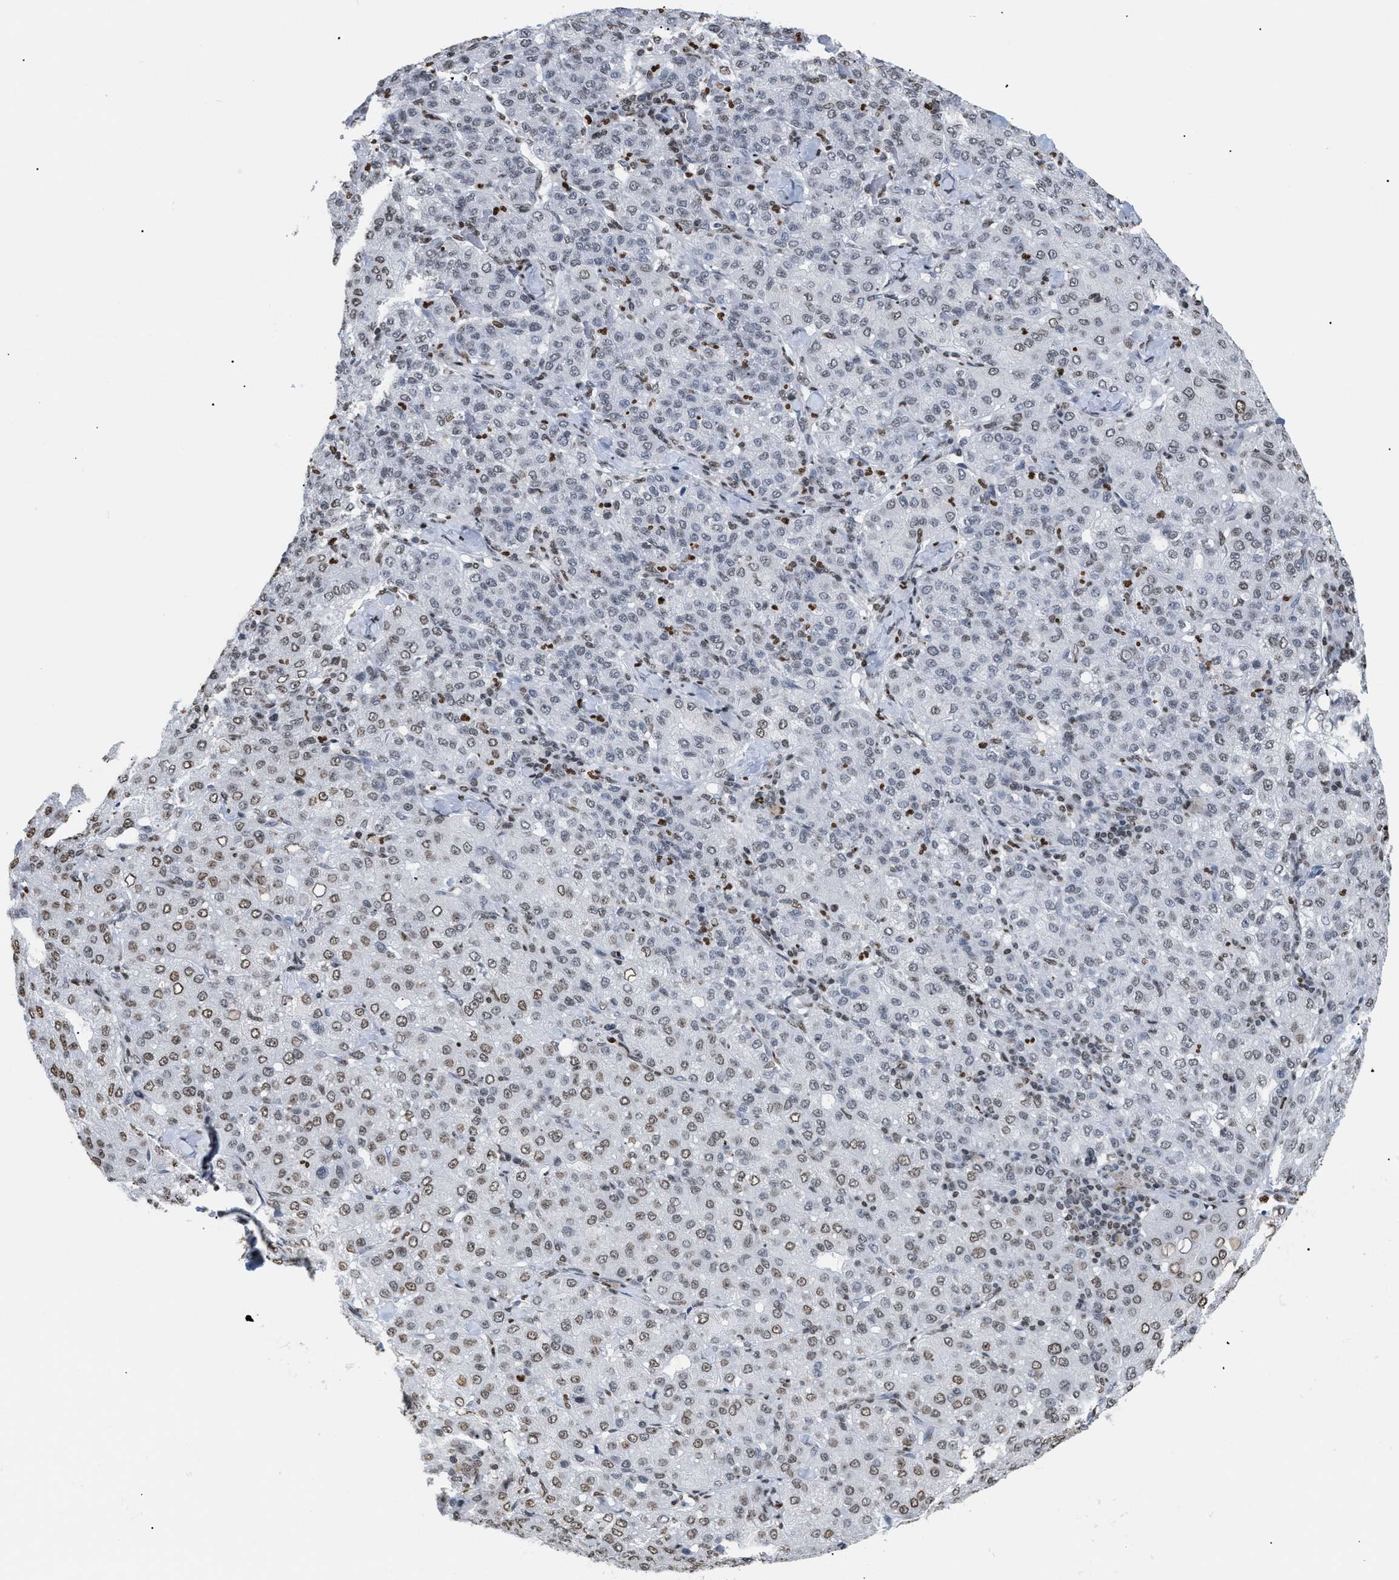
{"staining": {"intensity": "weak", "quantity": ">75%", "location": "nuclear"}, "tissue": "liver cancer", "cell_type": "Tumor cells", "image_type": "cancer", "snomed": [{"axis": "morphology", "description": "Carcinoma, Hepatocellular, NOS"}, {"axis": "topography", "description": "Liver"}], "caption": "This is an image of IHC staining of liver cancer, which shows weak staining in the nuclear of tumor cells.", "gene": "HMGN2", "patient": {"sex": "male", "age": 65}}